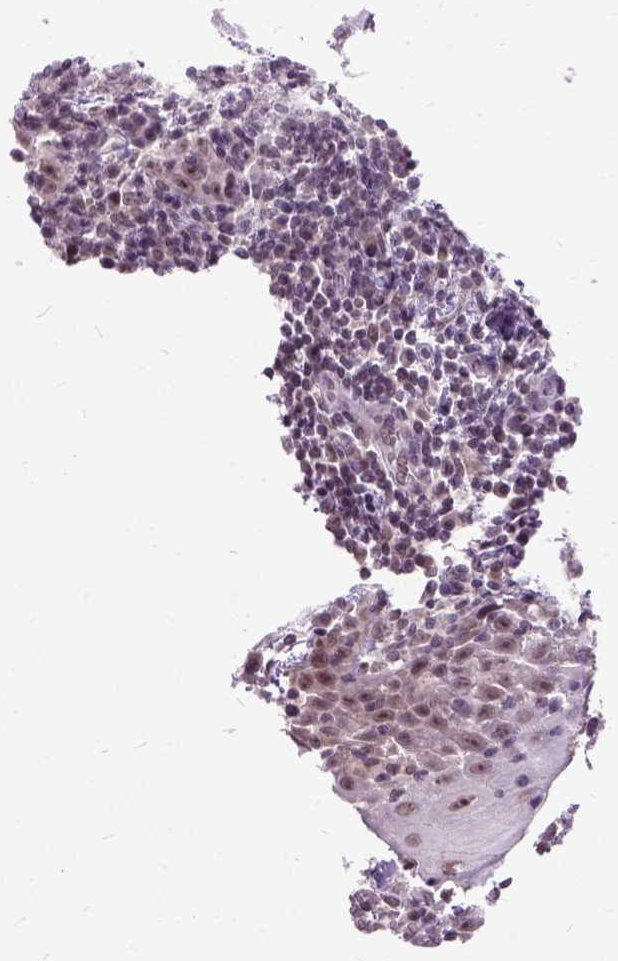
{"staining": {"intensity": "moderate", "quantity": ">75%", "location": "nuclear"}, "tissue": "head and neck cancer", "cell_type": "Tumor cells", "image_type": "cancer", "snomed": [{"axis": "morphology", "description": "Squamous cell carcinoma, NOS"}, {"axis": "topography", "description": "Head-Neck"}], "caption": "A histopathology image of squamous cell carcinoma (head and neck) stained for a protein demonstrates moderate nuclear brown staining in tumor cells.", "gene": "ORC5", "patient": {"sex": "male", "age": 52}}